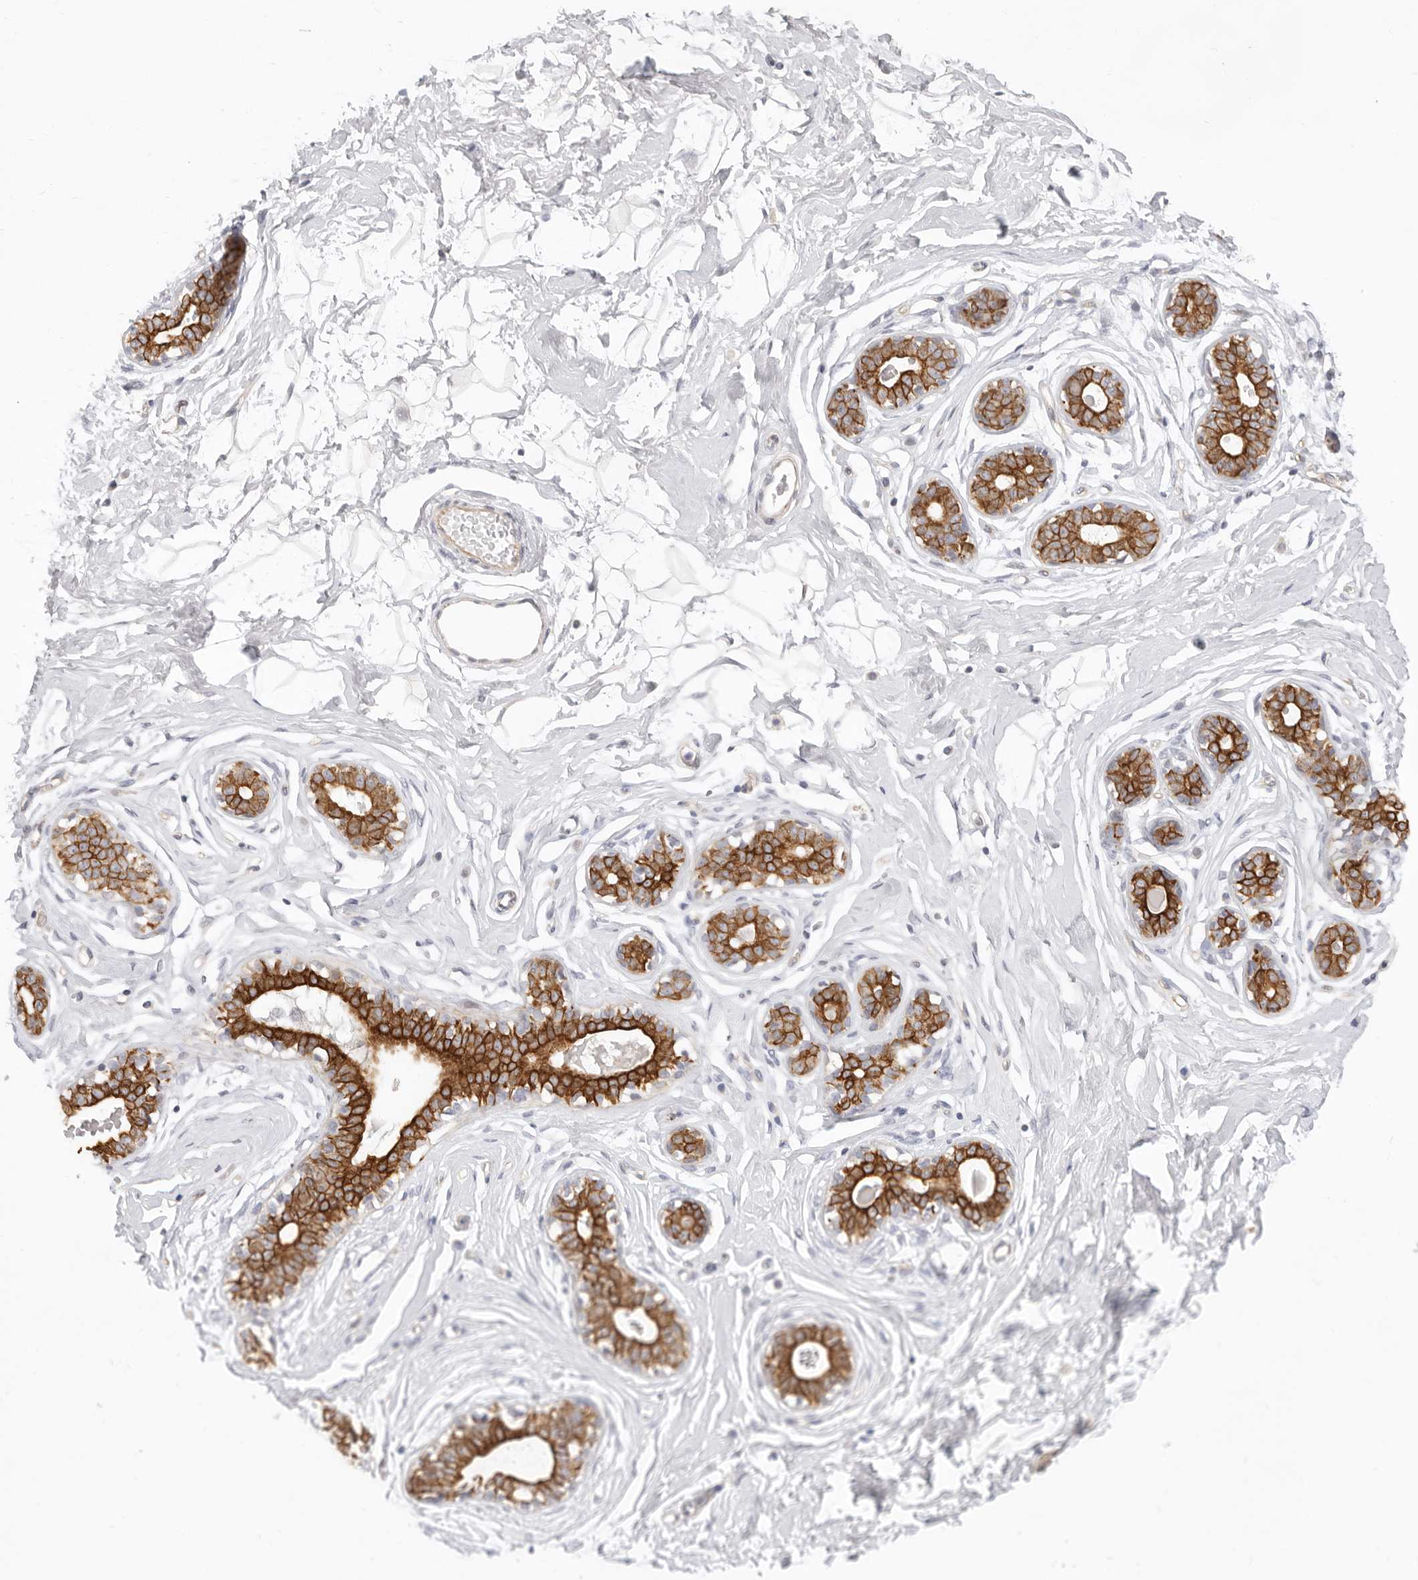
{"staining": {"intensity": "negative", "quantity": "none", "location": "none"}, "tissue": "breast", "cell_type": "Adipocytes", "image_type": "normal", "snomed": [{"axis": "morphology", "description": "Normal tissue, NOS"}, {"axis": "morphology", "description": "Adenoma, NOS"}, {"axis": "topography", "description": "Breast"}], "caption": "A high-resolution micrograph shows immunohistochemistry staining of benign breast, which exhibits no significant positivity in adipocytes. (DAB (3,3'-diaminobenzidine) IHC with hematoxylin counter stain).", "gene": "USH1C", "patient": {"sex": "female", "age": 23}}